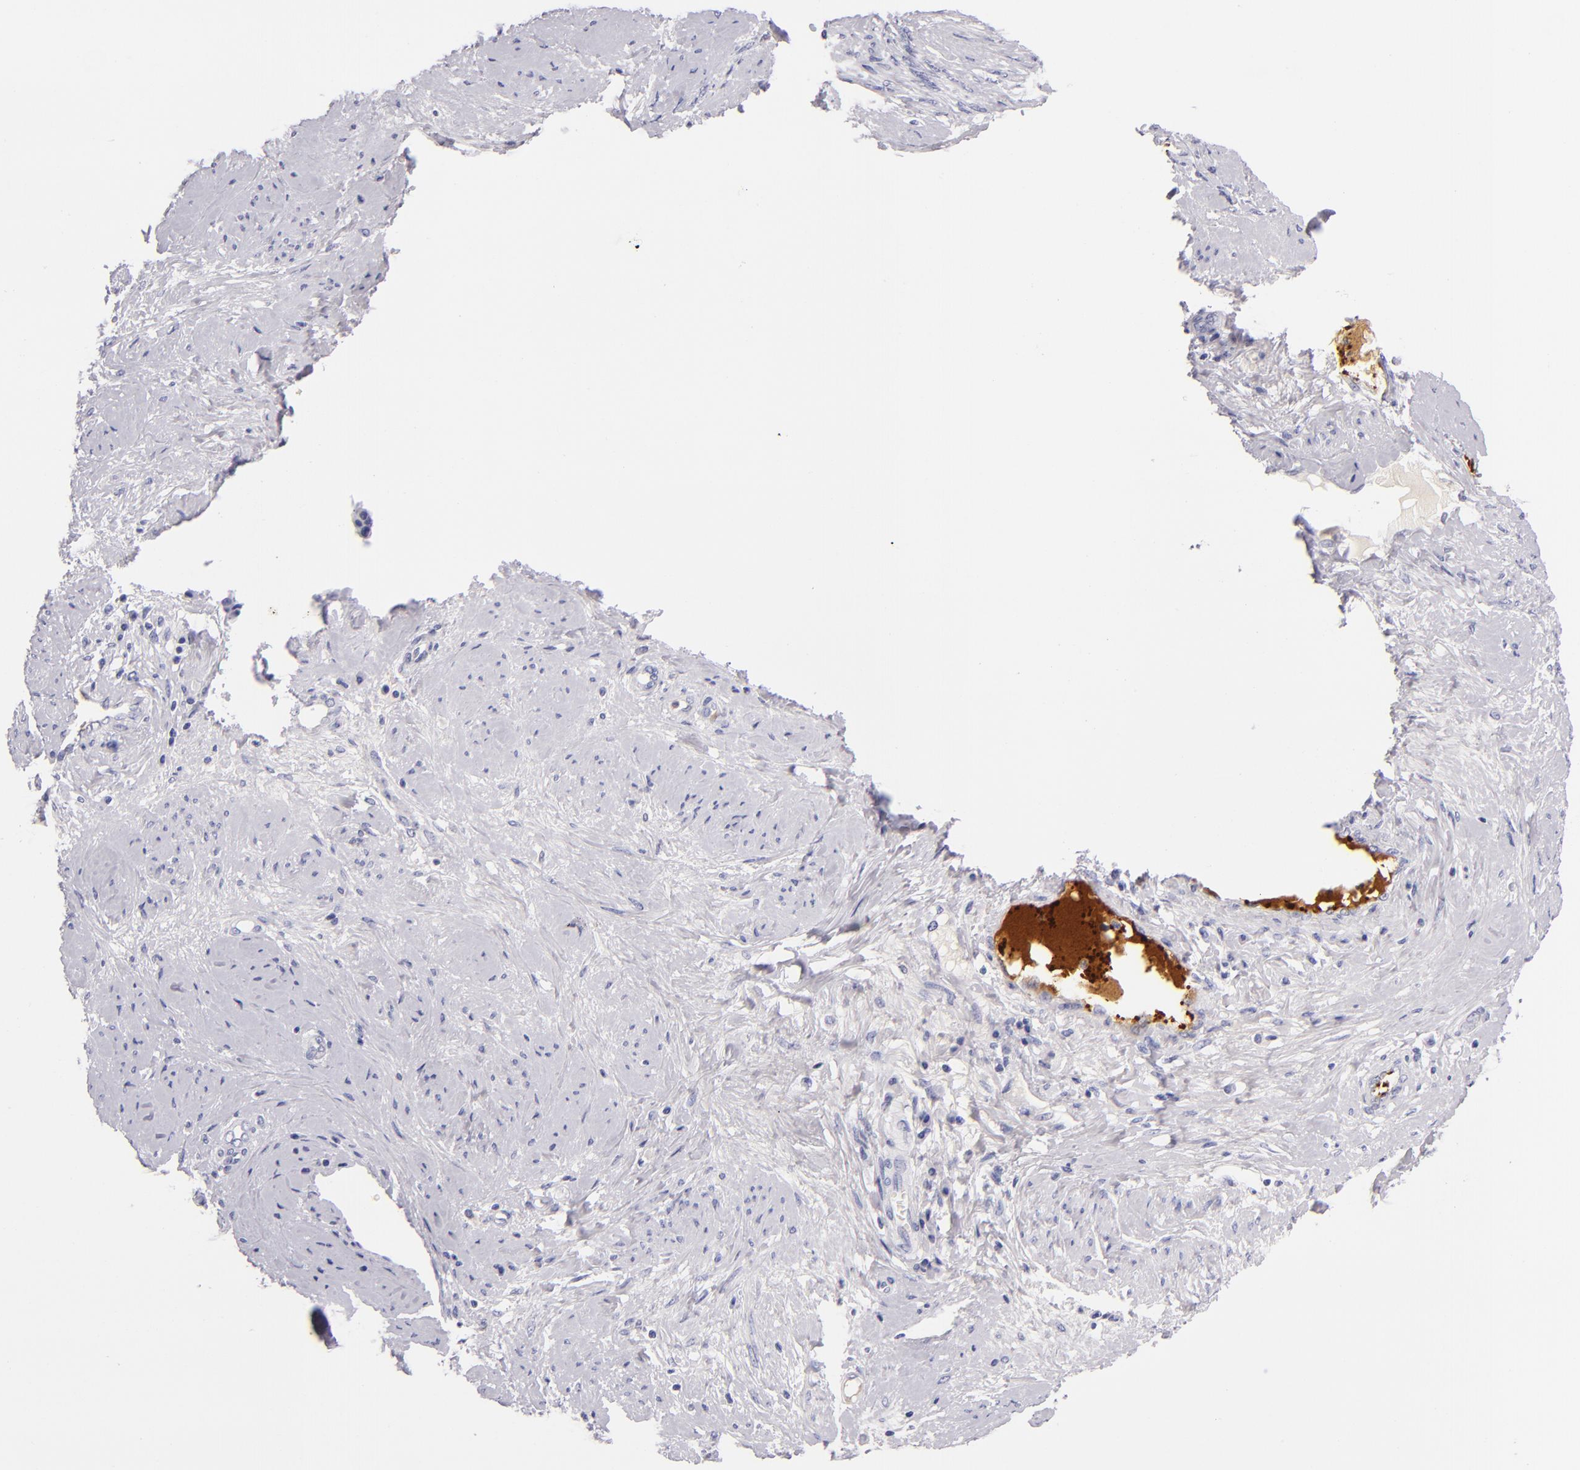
{"staining": {"intensity": "negative", "quantity": "none", "location": "none"}, "tissue": "cervical cancer", "cell_type": "Tumor cells", "image_type": "cancer", "snomed": [{"axis": "morphology", "description": "Squamous cell carcinoma, NOS"}, {"axis": "topography", "description": "Cervix"}], "caption": "Tumor cells are negative for protein expression in human cervical cancer (squamous cell carcinoma). The staining is performed using DAB brown chromogen with nuclei counter-stained in using hematoxylin.", "gene": "GP1BA", "patient": {"sex": "female", "age": 41}}